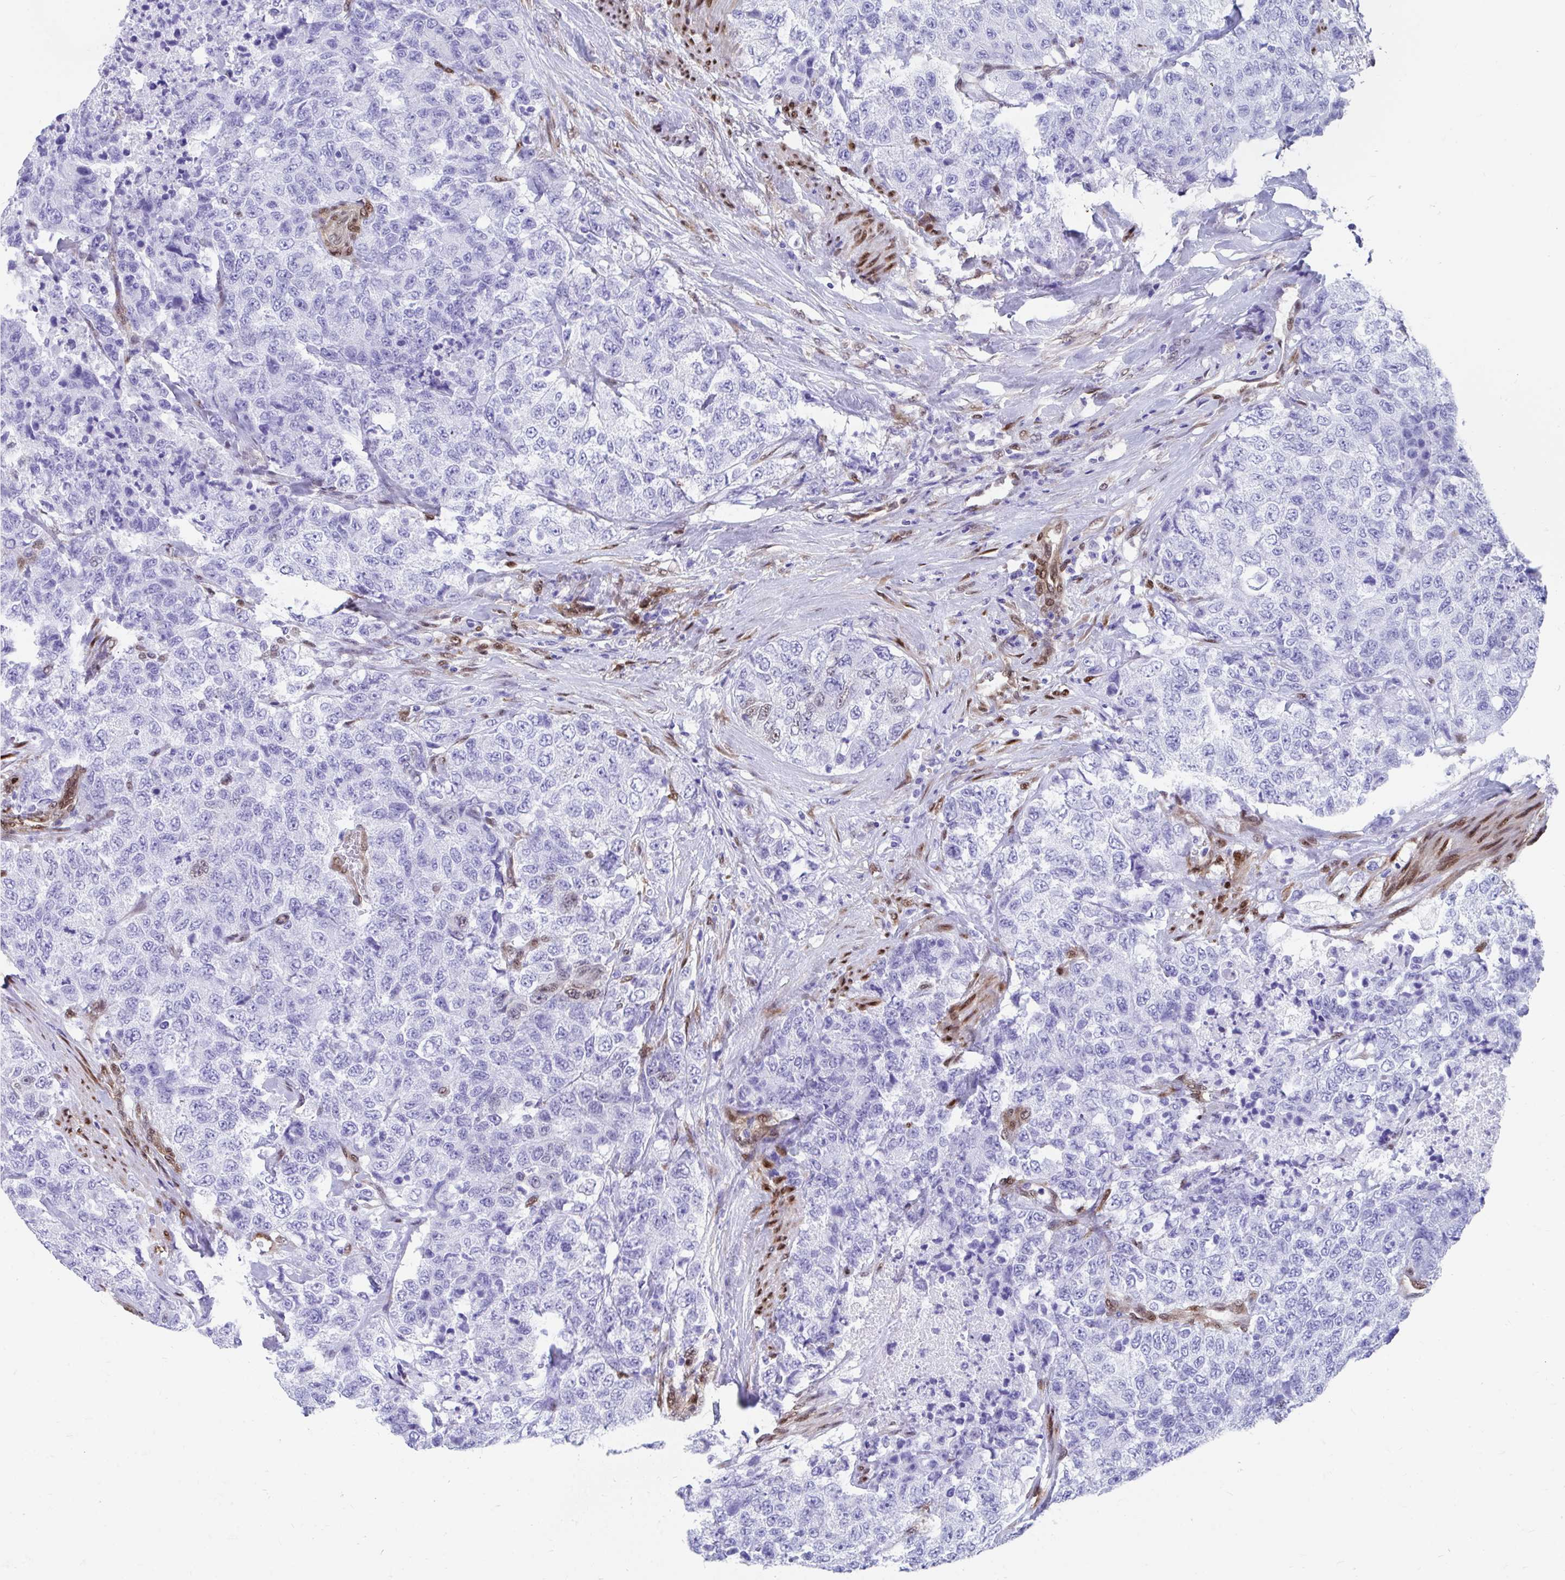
{"staining": {"intensity": "negative", "quantity": "none", "location": "none"}, "tissue": "urothelial cancer", "cell_type": "Tumor cells", "image_type": "cancer", "snomed": [{"axis": "morphology", "description": "Urothelial carcinoma, High grade"}, {"axis": "topography", "description": "Urinary bladder"}], "caption": "Protein analysis of urothelial cancer displays no significant staining in tumor cells.", "gene": "RBPMS", "patient": {"sex": "female", "age": 78}}